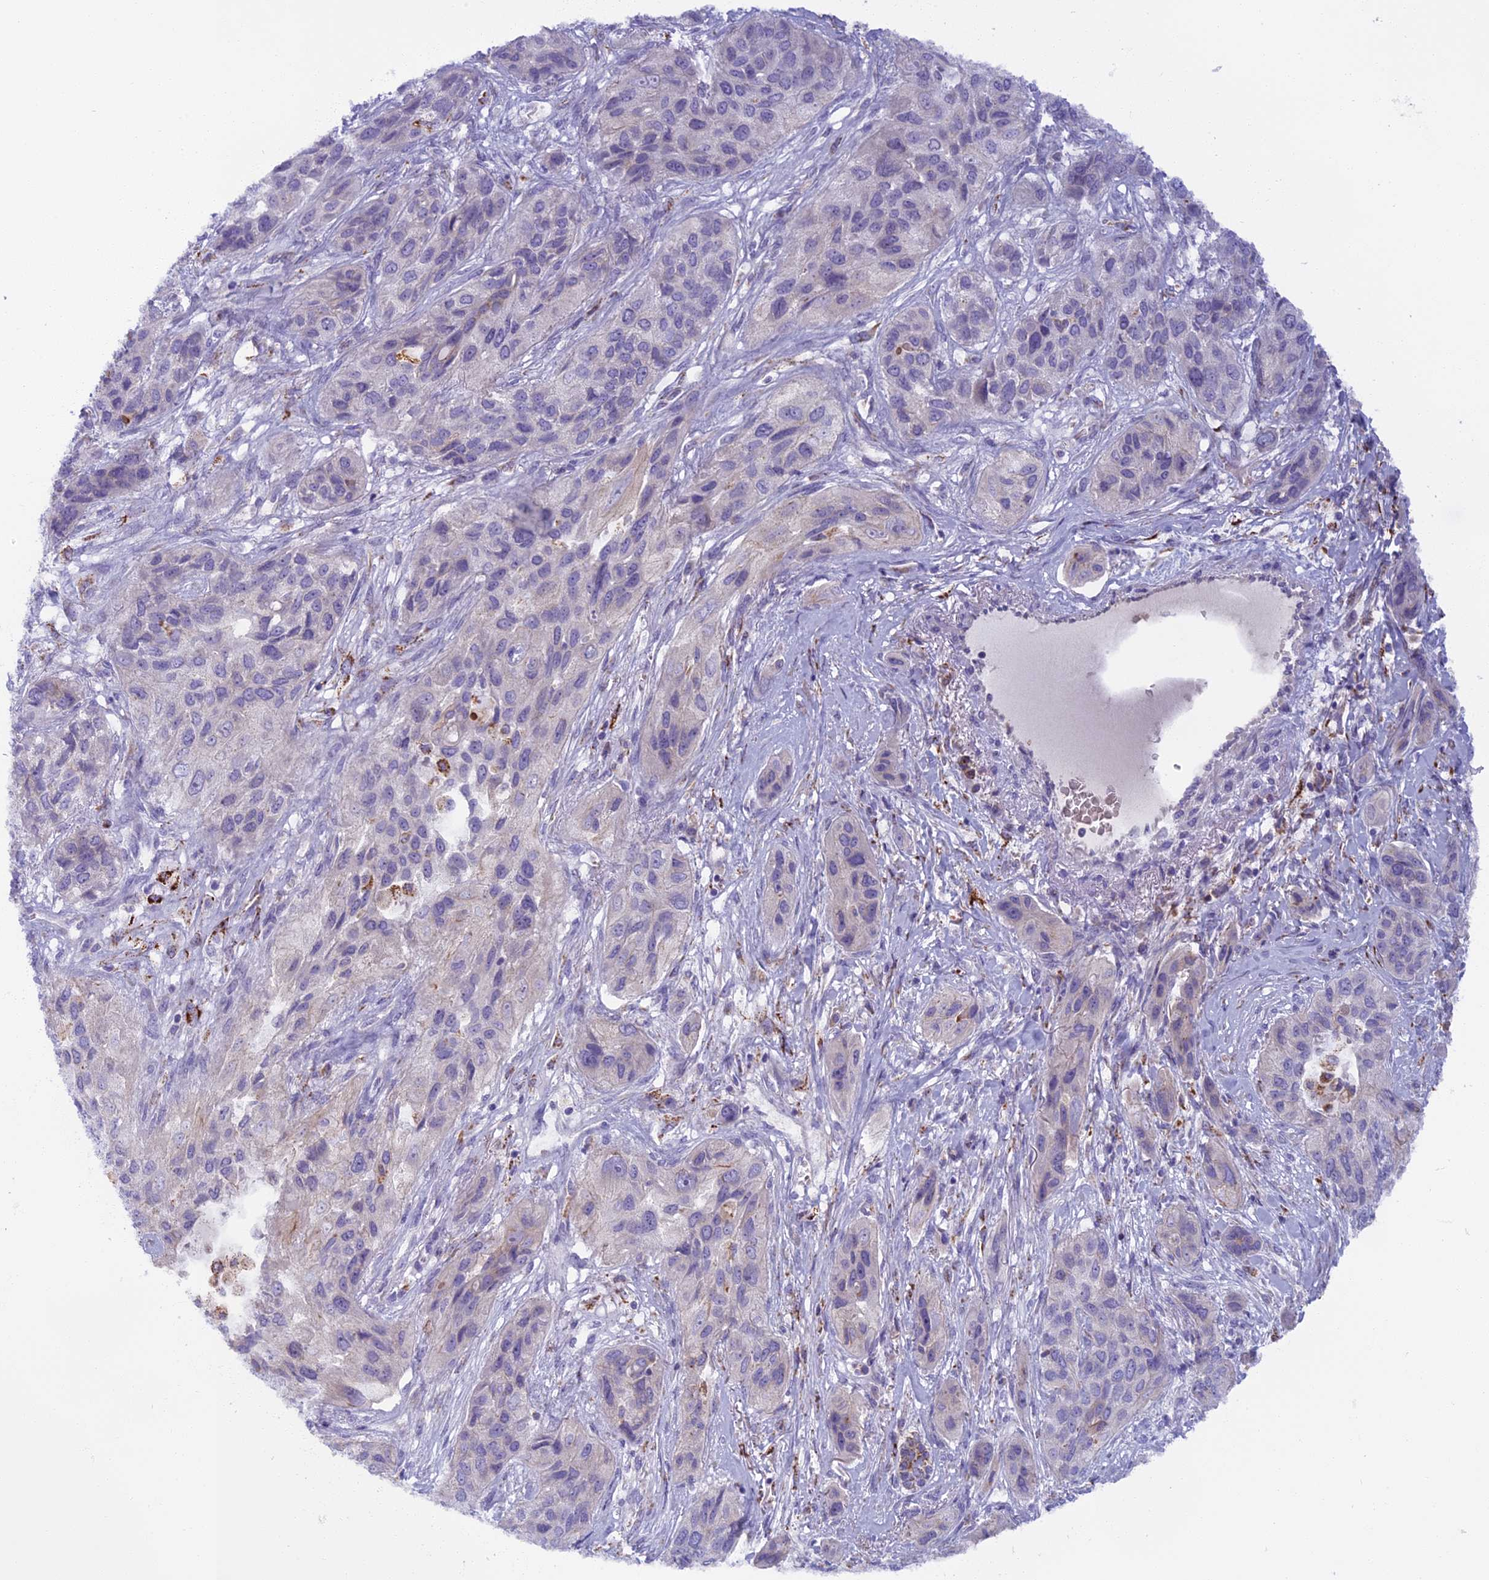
{"staining": {"intensity": "negative", "quantity": "none", "location": "none"}, "tissue": "lung cancer", "cell_type": "Tumor cells", "image_type": "cancer", "snomed": [{"axis": "morphology", "description": "Squamous cell carcinoma, NOS"}, {"axis": "topography", "description": "Lung"}], "caption": "Tumor cells are negative for brown protein staining in lung cancer. (DAB immunohistochemistry (IHC) visualized using brightfield microscopy, high magnification).", "gene": "SEMA7A", "patient": {"sex": "female", "age": 70}}